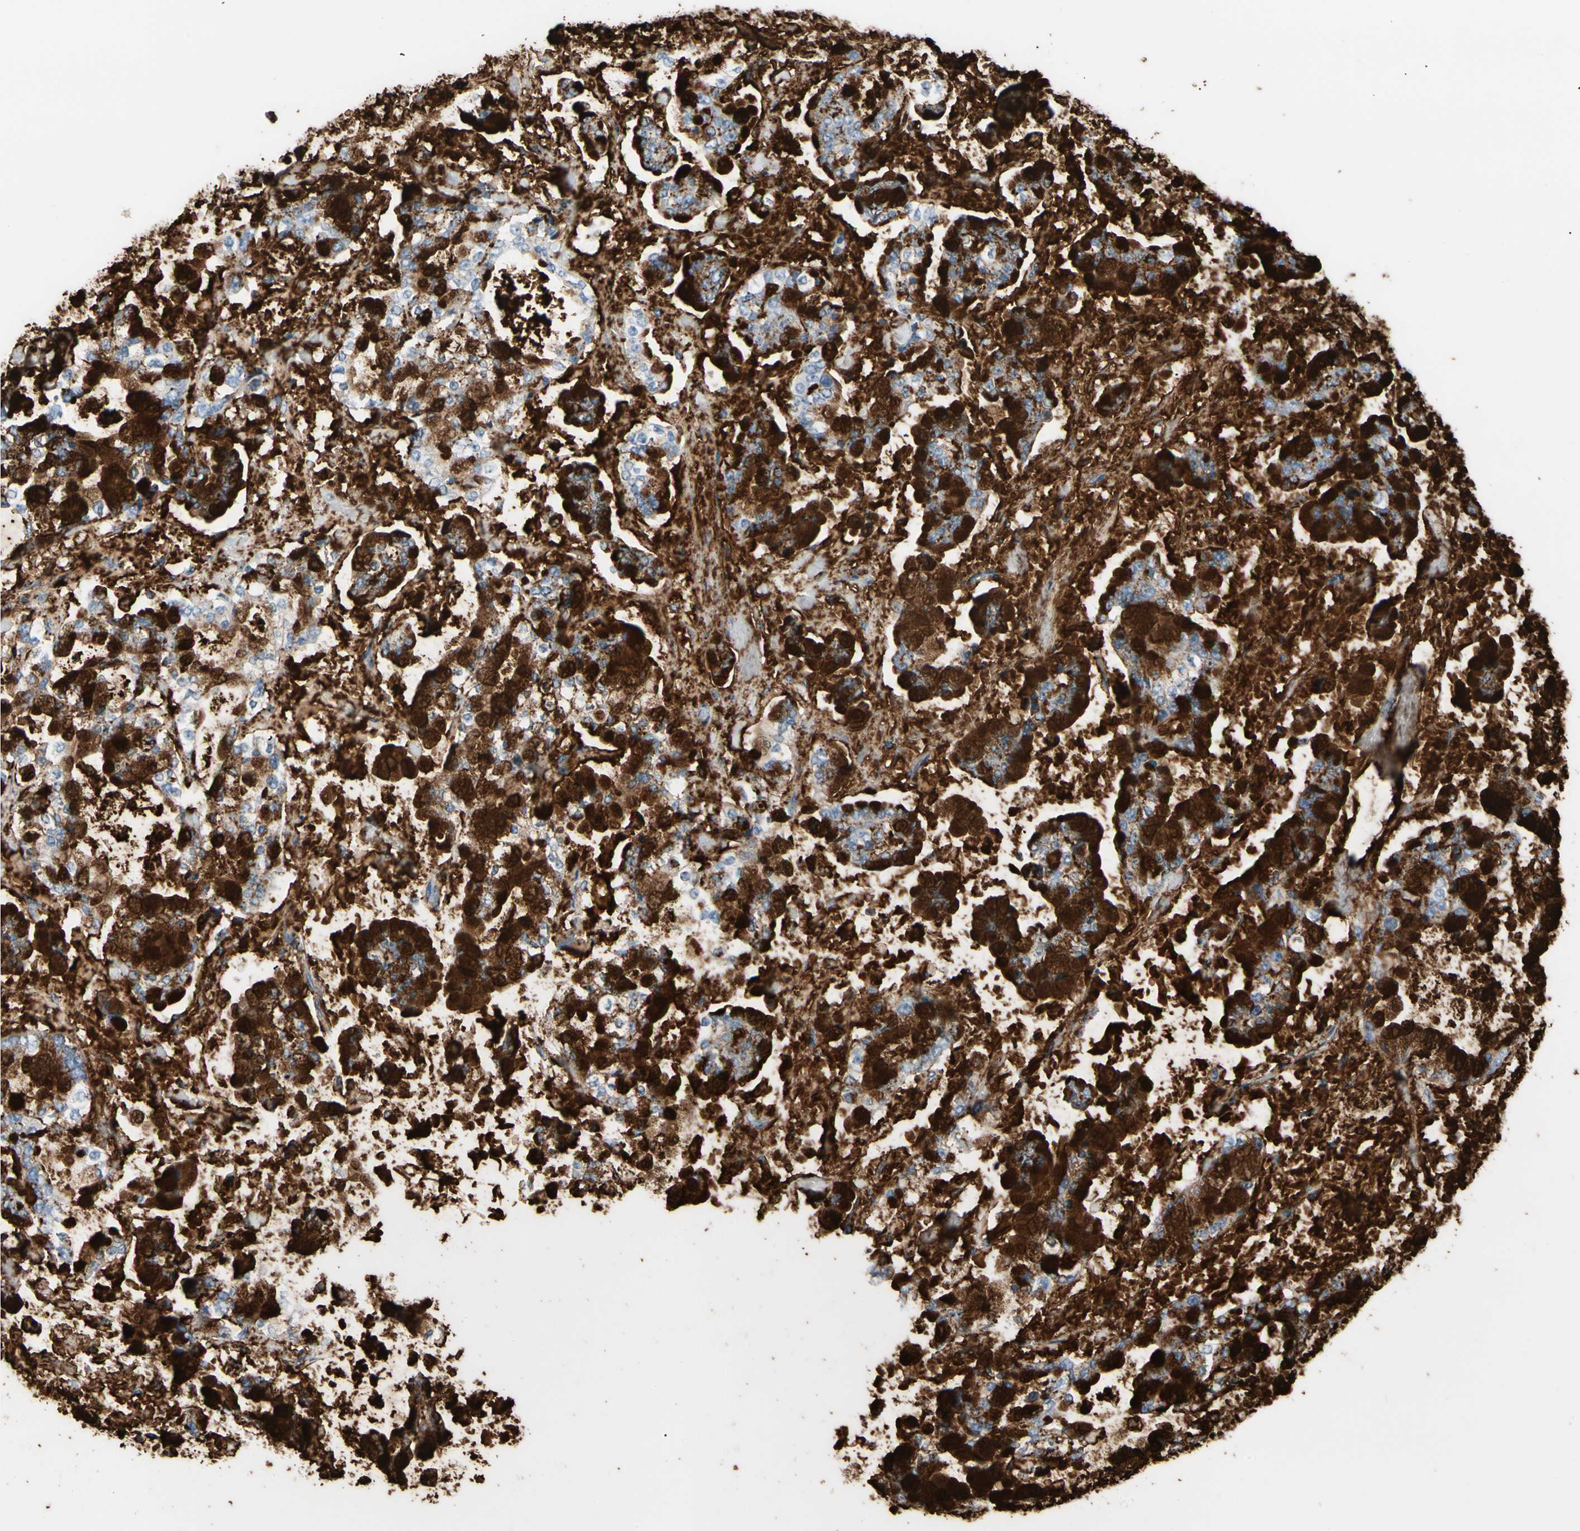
{"staining": {"intensity": "strong", "quantity": "25%-75%", "location": "cytoplasmic/membranous"}, "tissue": "stomach cancer", "cell_type": "Tumor cells", "image_type": "cancer", "snomed": [{"axis": "morphology", "description": "Normal tissue, NOS"}, {"axis": "morphology", "description": "Adenocarcinoma, NOS"}, {"axis": "topography", "description": "Stomach, upper"}, {"axis": "topography", "description": "Stomach"}], "caption": "Protein staining of stomach adenocarcinoma tissue displays strong cytoplasmic/membranous expression in about 25%-75% of tumor cells. (DAB IHC with brightfield microscopy, high magnification).", "gene": "CLEC4A", "patient": {"sex": "male", "age": 76}}